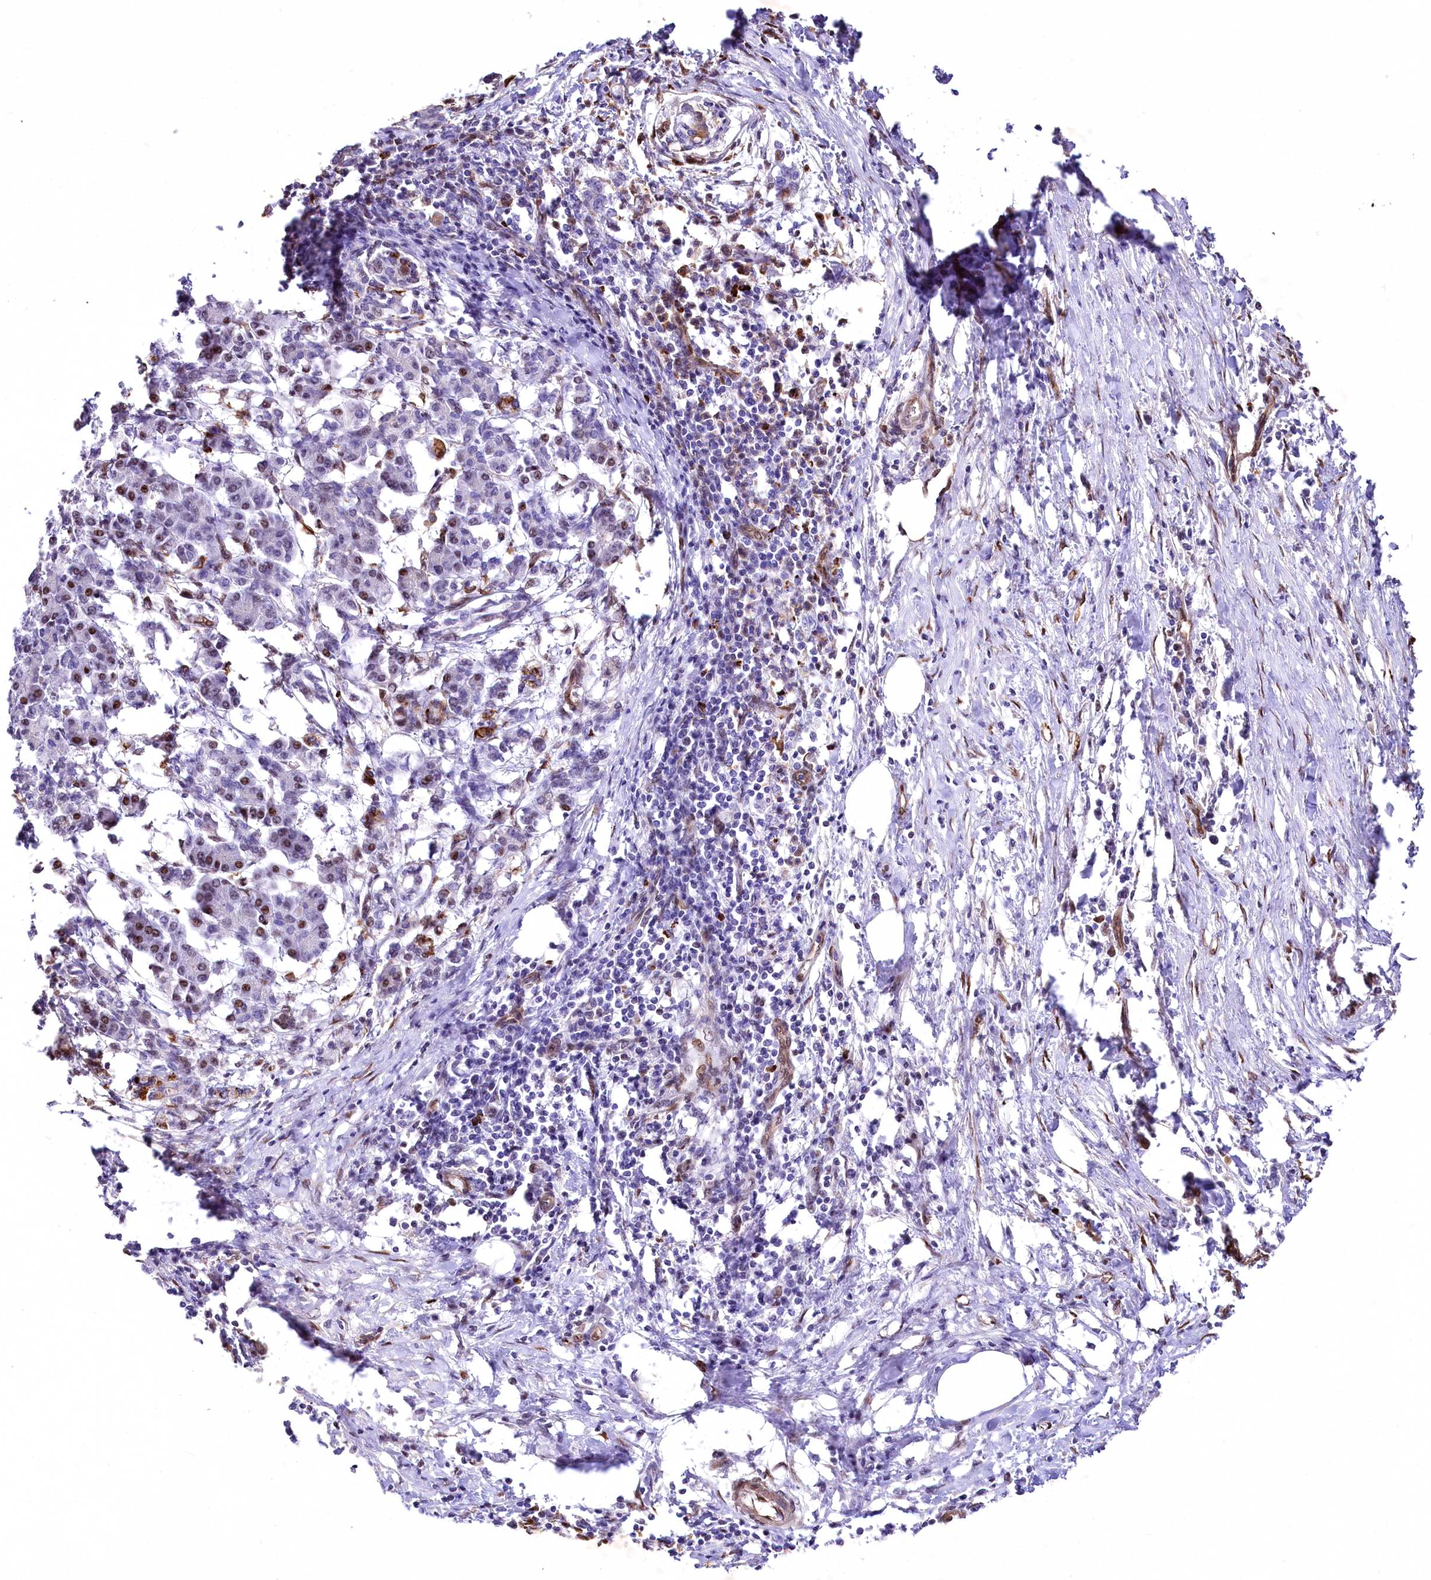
{"staining": {"intensity": "moderate", "quantity": "<25%", "location": "nuclear"}, "tissue": "pancreatic cancer", "cell_type": "Tumor cells", "image_type": "cancer", "snomed": [{"axis": "morphology", "description": "Adenocarcinoma, NOS"}, {"axis": "topography", "description": "Pancreas"}], "caption": "Adenocarcinoma (pancreatic) tissue displays moderate nuclear staining in about <25% of tumor cells", "gene": "PTMS", "patient": {"sex": "female", "age": 55}}